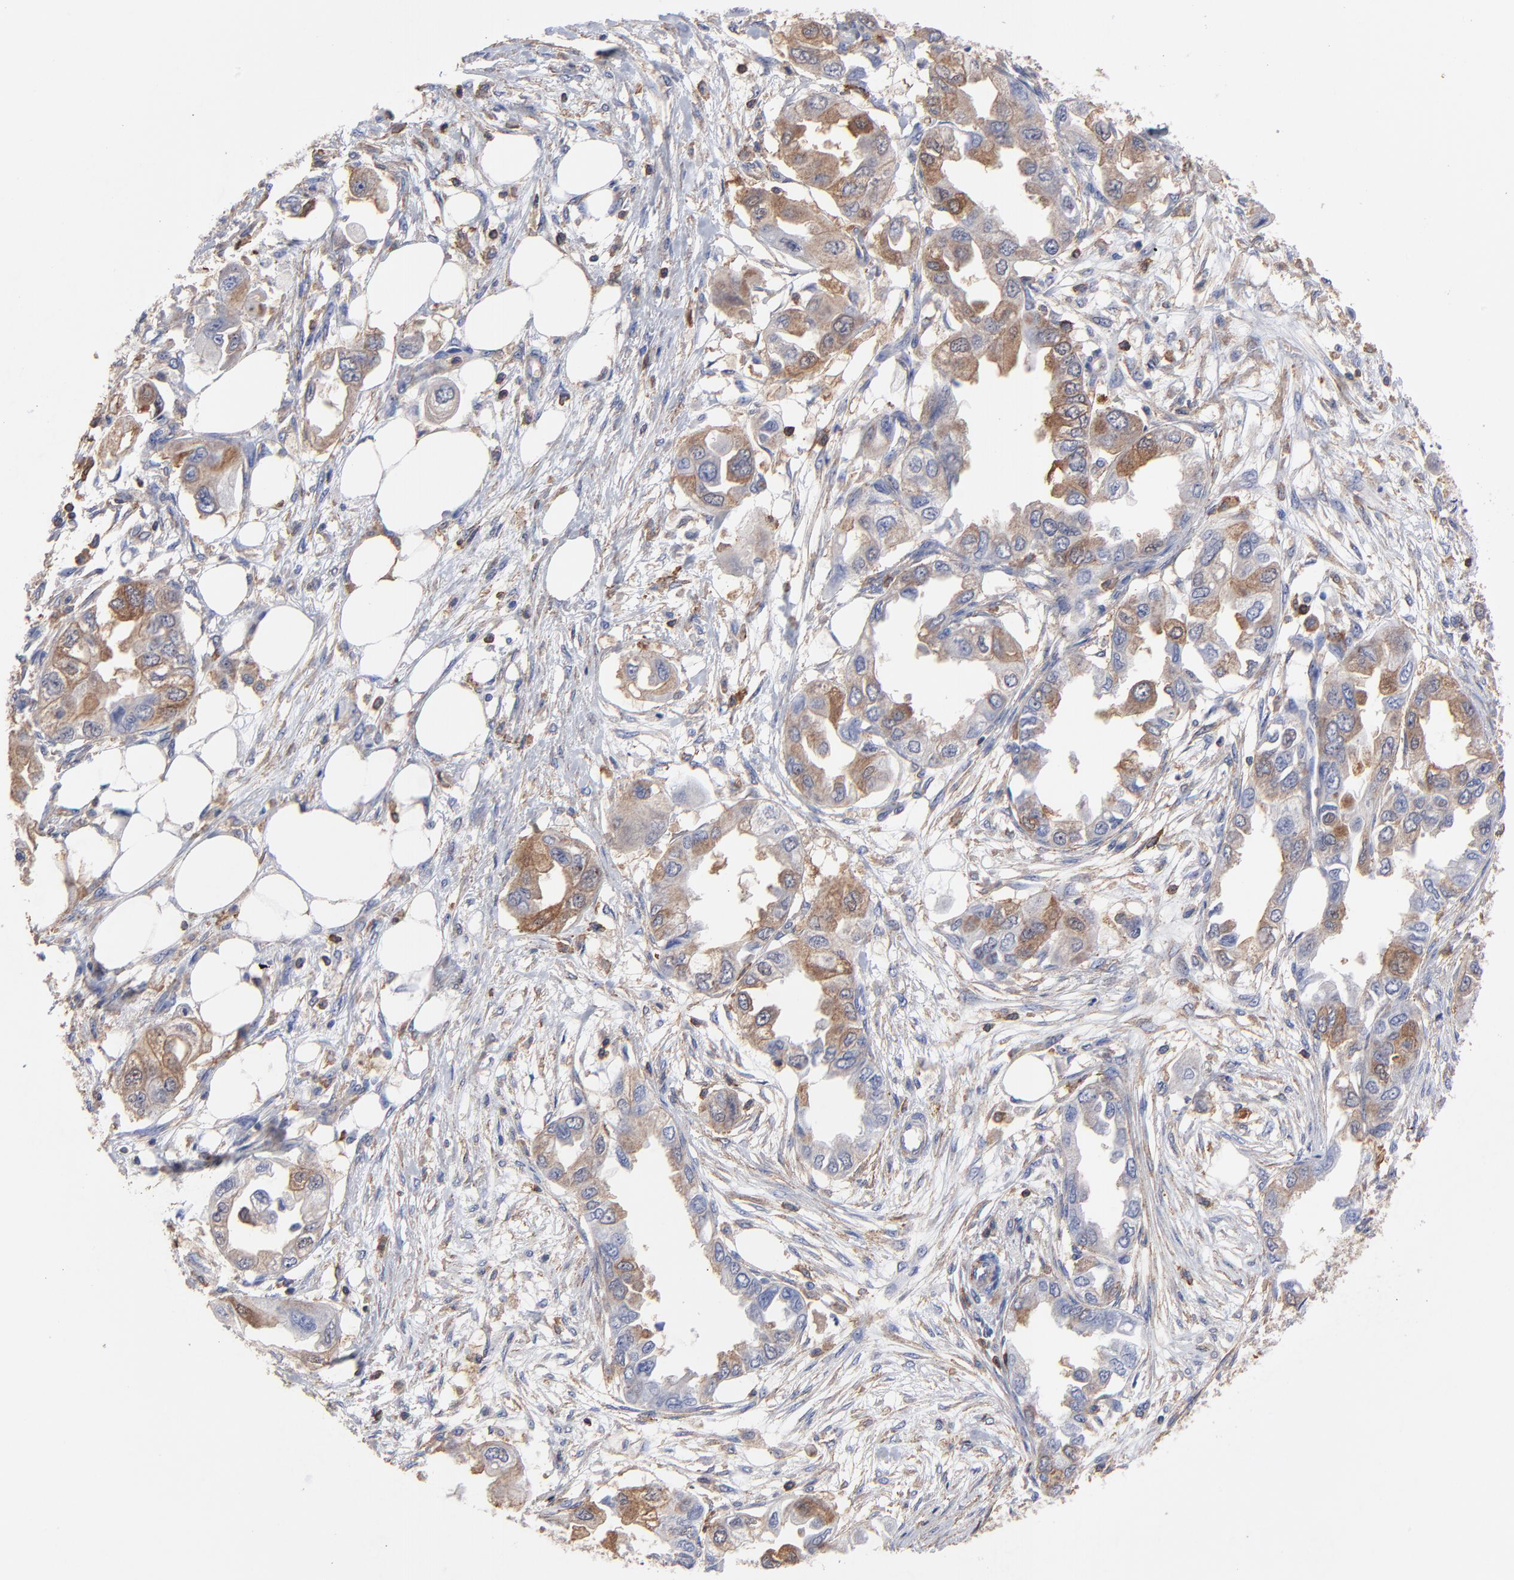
{"staining": {"intensity": "weak", "quantity": "<25%", "location": "cytoplasmic/membranous"}, "tissue": "endometrial cancer", "cell_type": "Tumor cells", "image_type": "cancer", "snomed": [{"axis": "morphology", "description": "Adenocarcinoma, NOS"}, {"axis": "topography", "description": "Endometrium"}], "caption": "DAB (3,3'-diaminobenzidine) immunohistochemical staining of human adenocarcinoma (endometrial) displays no significant staining in tumor cells.", "gene": "ASL", "patient": {"sex": "female", "age": 67}}